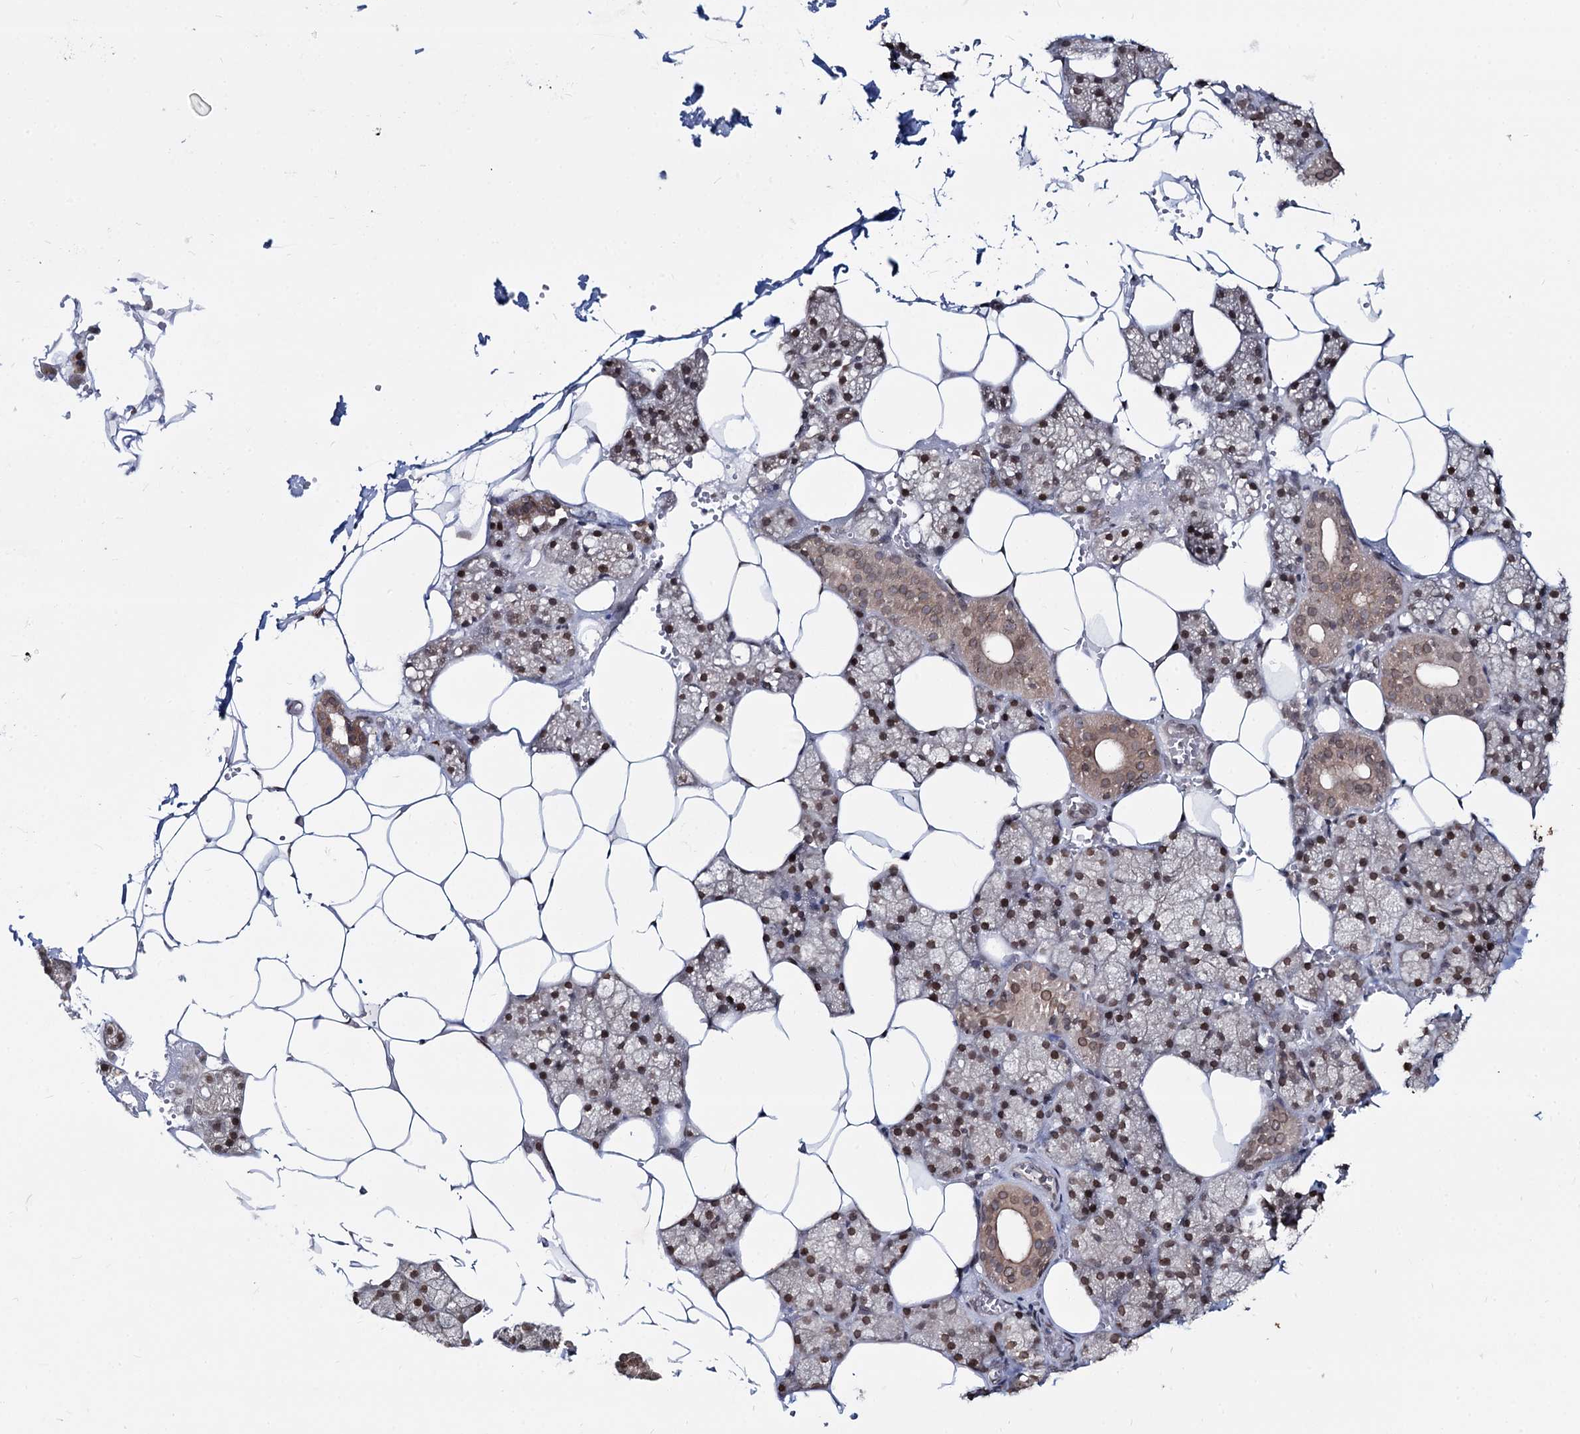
{"staining": {"intensity": "moderate", "quantity": ">75%", "location": "cytoplasmic/membranous,nuclear"}, "tissue": "salivary gland", "cell_type": "Glandular cells", "image_type": "normal", "snomed": [{"axis": "morphology", "description": "Normal tissue, NOS"}, {"axis": "topography", "description": "Salivary gland"}], "caption": "Human salivary gland stained with a brown dye shows moderate cytoplasmic/membranous,nuclear positive positivity in about >75% of glandular cells.", "gene": "RNF6", "patient": {"sex": "male", "age": 62}}